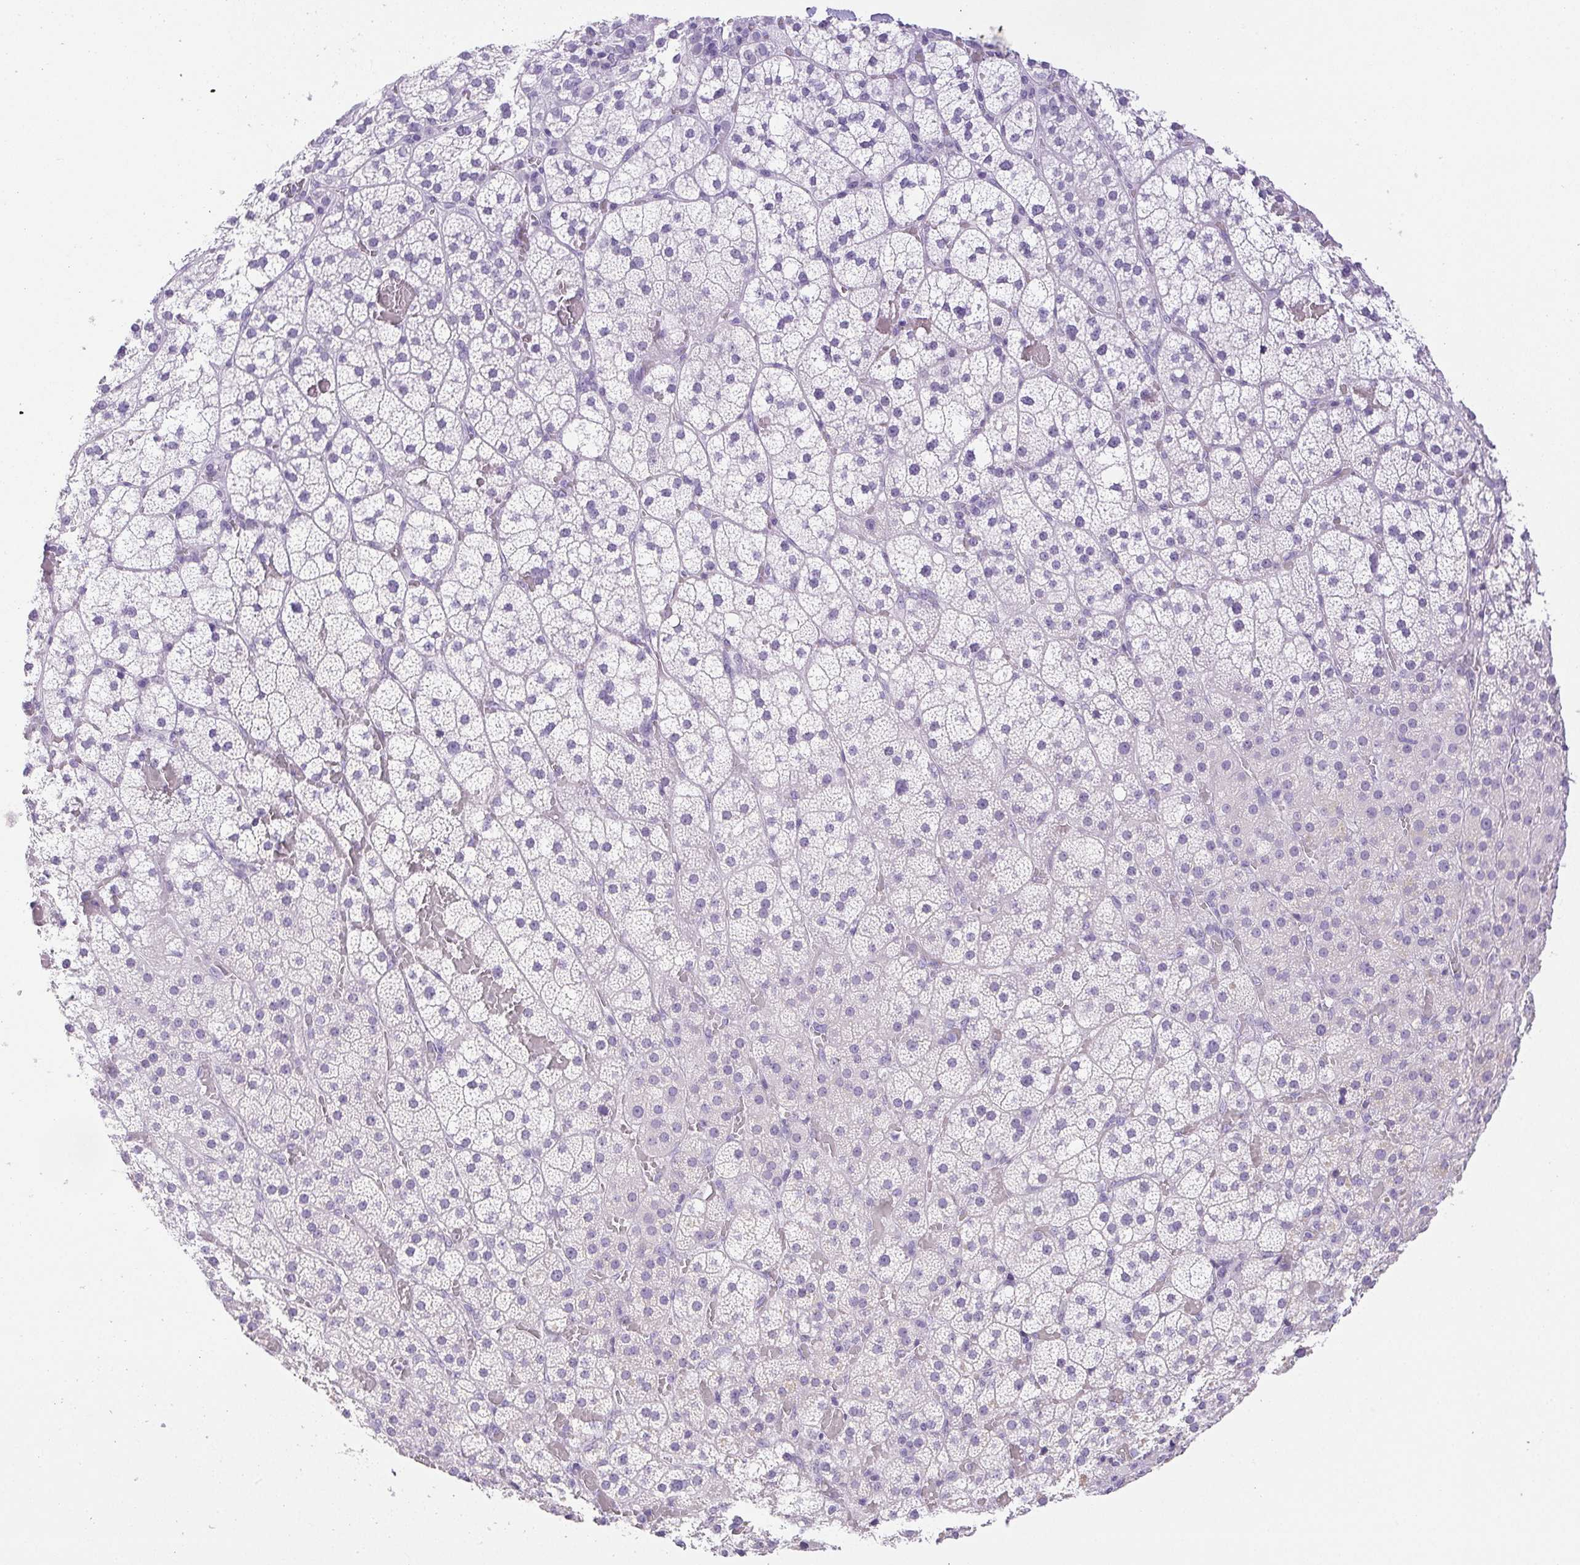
{"staining": {"intensity": "negative", "quantity": "none", "location": "none"}, "tissue": "adrenal gland", "cell_type": "Glandular cells", "image_type": "normal", "snomed": [{"axis": "morphology", "description": "Normal tissue, NOS"}, {"axis": "topography", "description": "Adrenal gland"}], "caption": "Immunohistochemistry (IHC) of benign adrenal gland exhibits no positivity in glandular cells.", "gene": "HLA", "patient": {"sex": "male", "age": 53}}